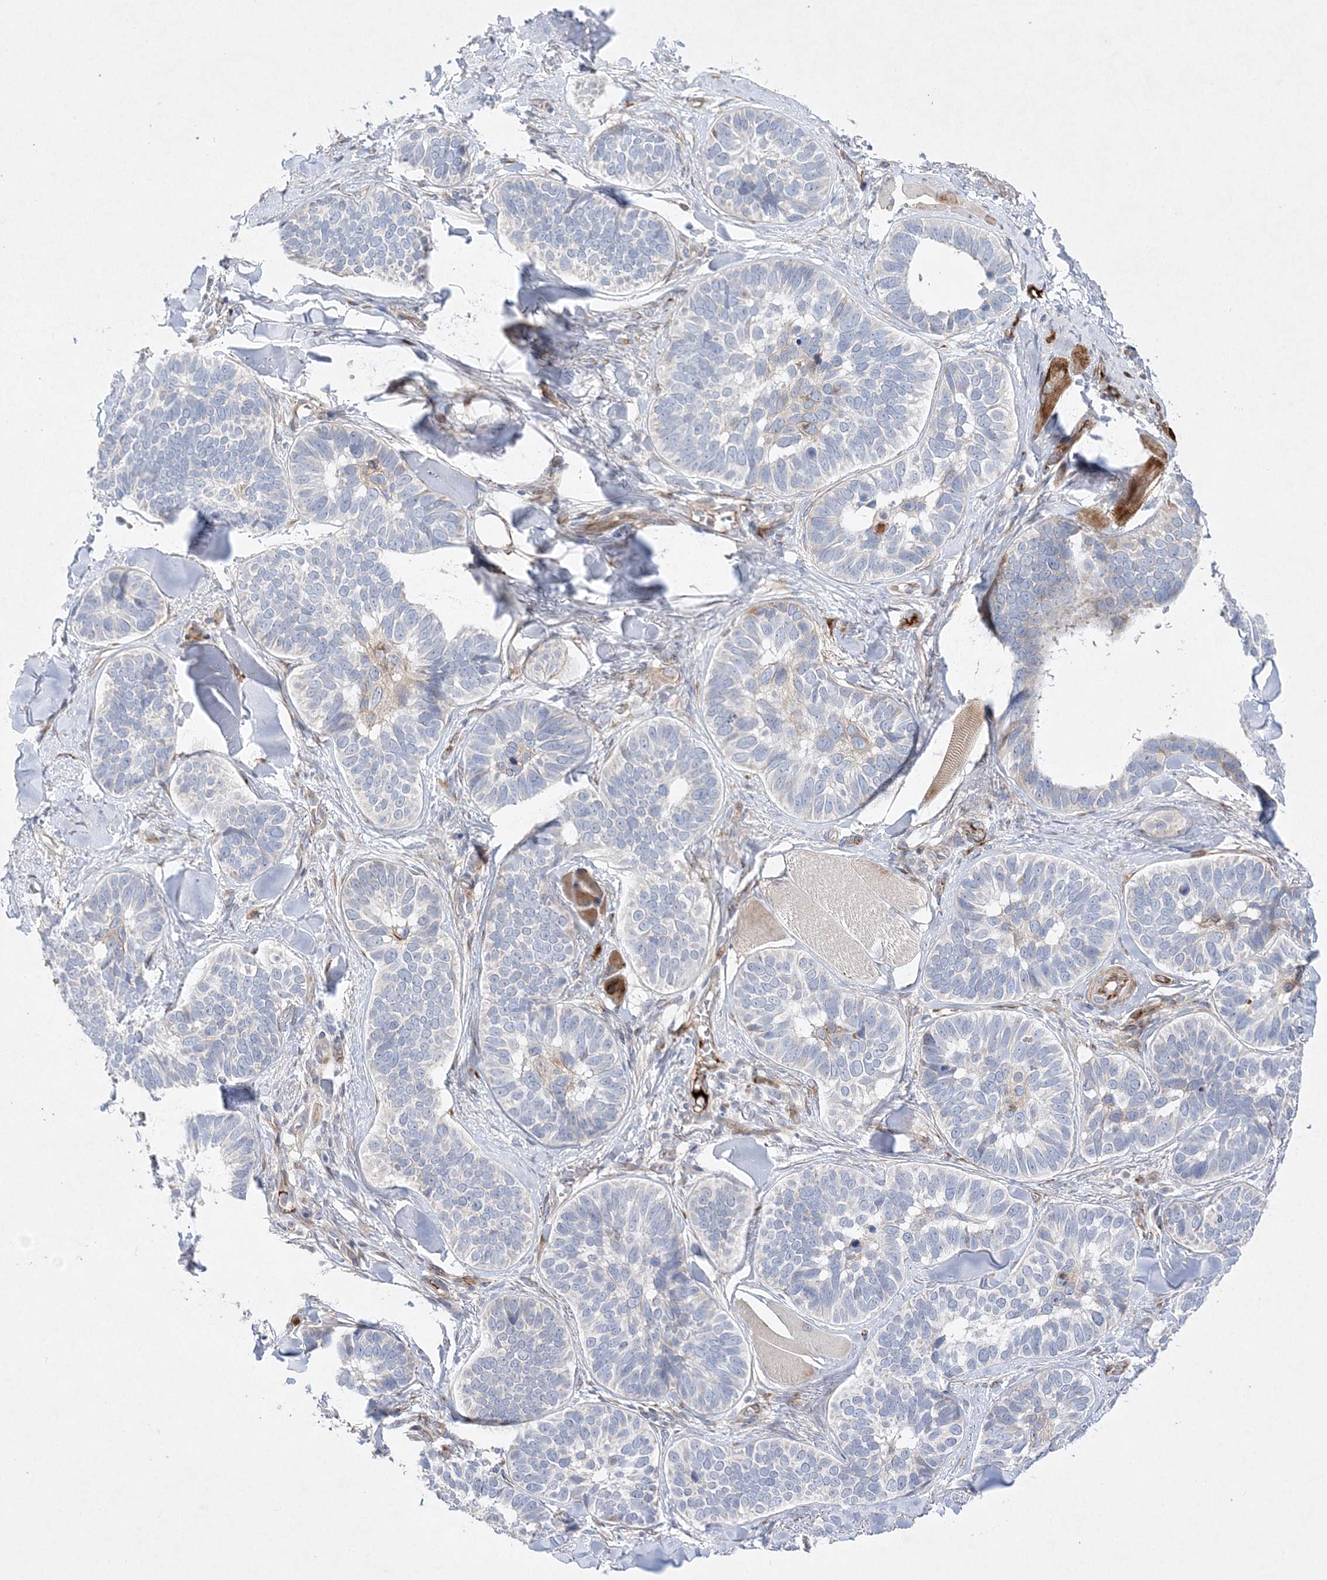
{"staining": {"intensity": "negative", "quantity": "none", "location": "none"}, "tissue": "skin cancer", "cell_type": "Tumor cells", "image_type": "cancer", "snomed": [{"axis": "morphology", "description": "Basal cell carcinoma"}, {"axis": "topography", "description": "Skin"}], "caption": "Skin basal cell carcinoma stained for a protein using immunohistochemistry shows no staining tumor cells.", "gene": "TMEM132B", "patient": {"sex": "male", "age": 62}}